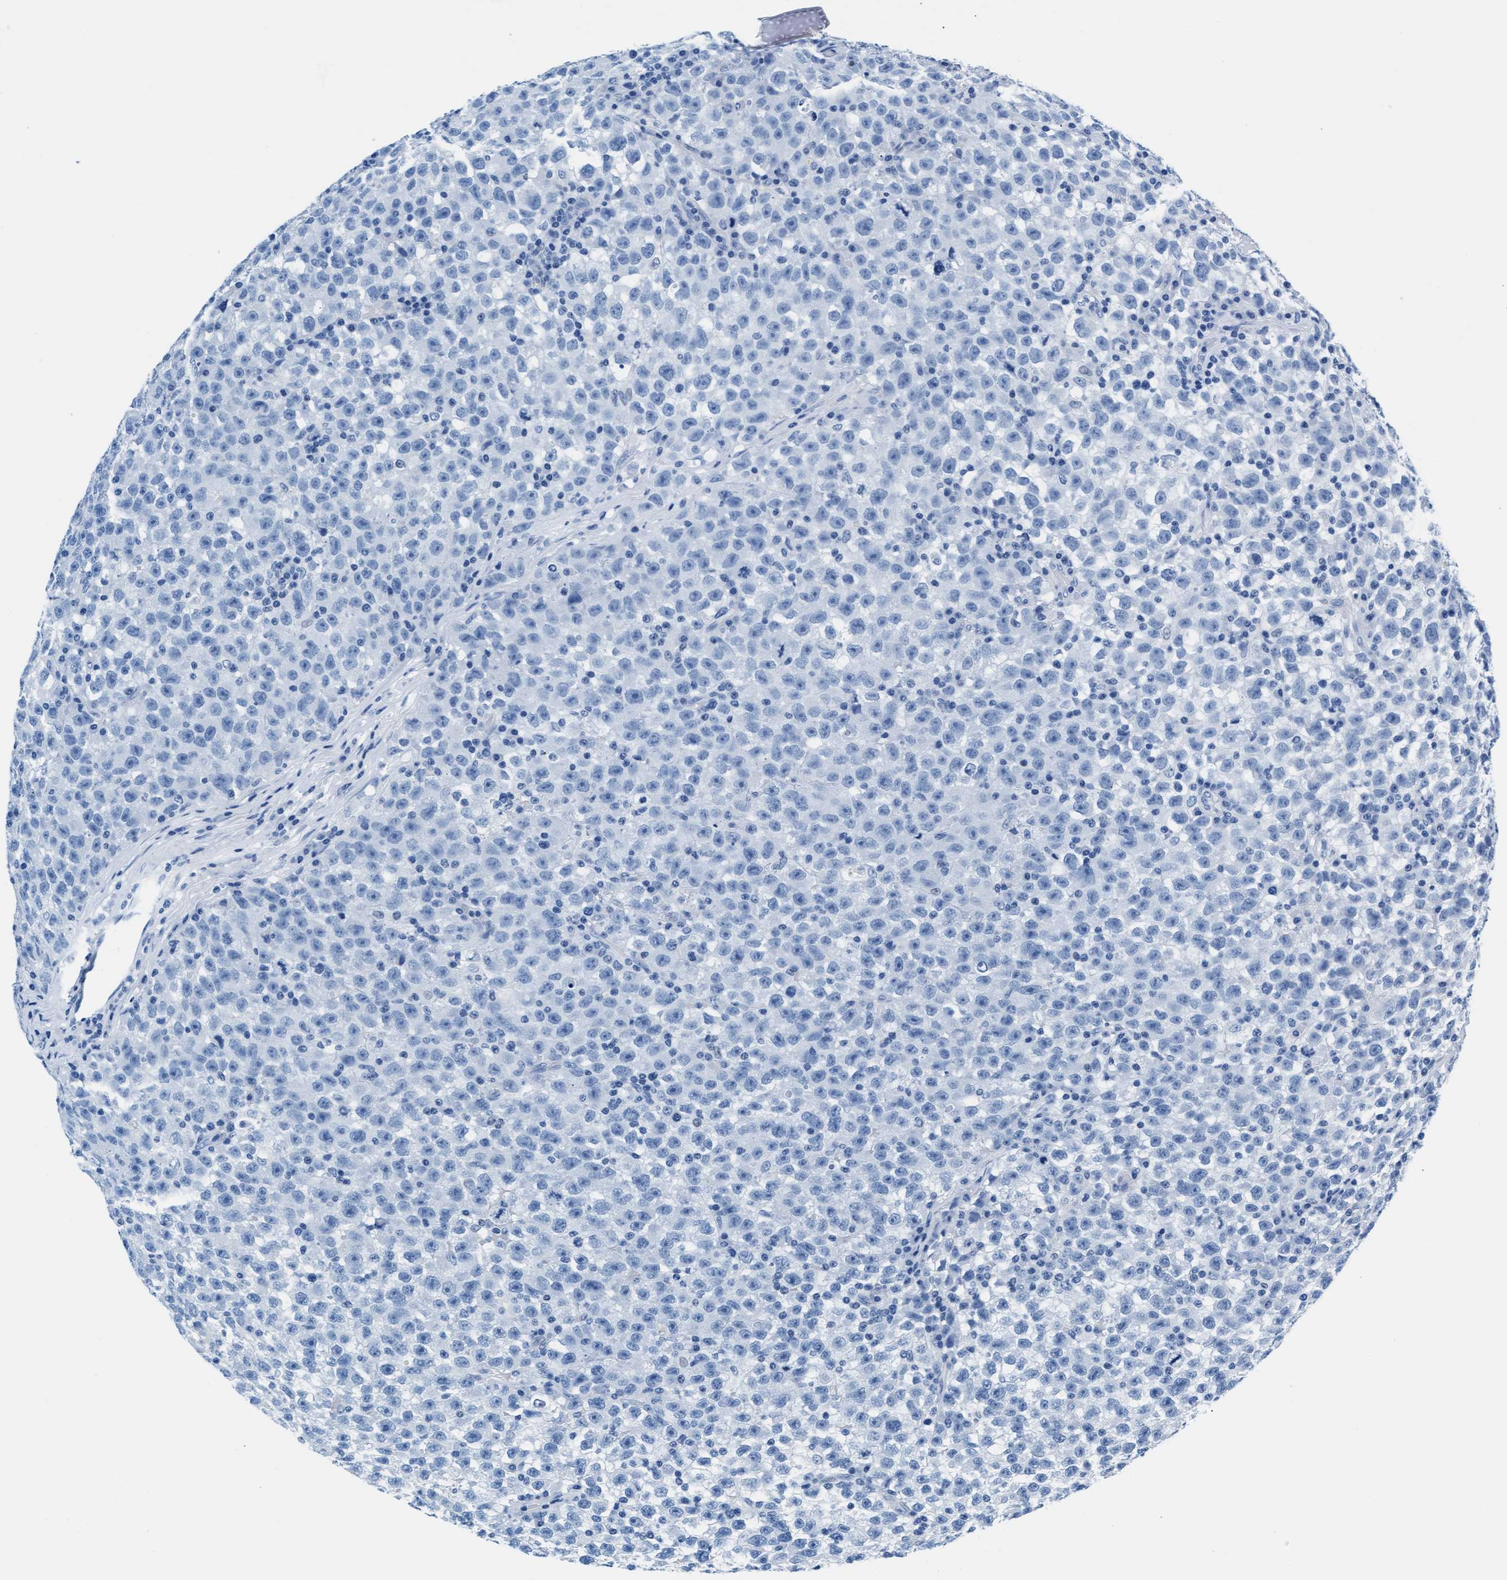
{"staining": {"intensity": "negative", "quantity": "none", "location": "none"}, "tissue": "testis cancer", "cell_type": "Tumor cells", "image_type": "cancer", "snomed": [{"axis": "morphology", "description": "Seminoma, NOS"}, {"axis": "topography", "description": "Testis"}], "caption": "An IHC histopathology image of seminoma (testis) is shown. There is no staining in tumor cells of seminoma (testis). (DAB (3,3'-diaminobenzidine) immunohistochemistry (IHC) visualized using brightfield microscopy, high magnification).", "gene": "MMP8", "patient": {"sex": "male", "age": 22}}